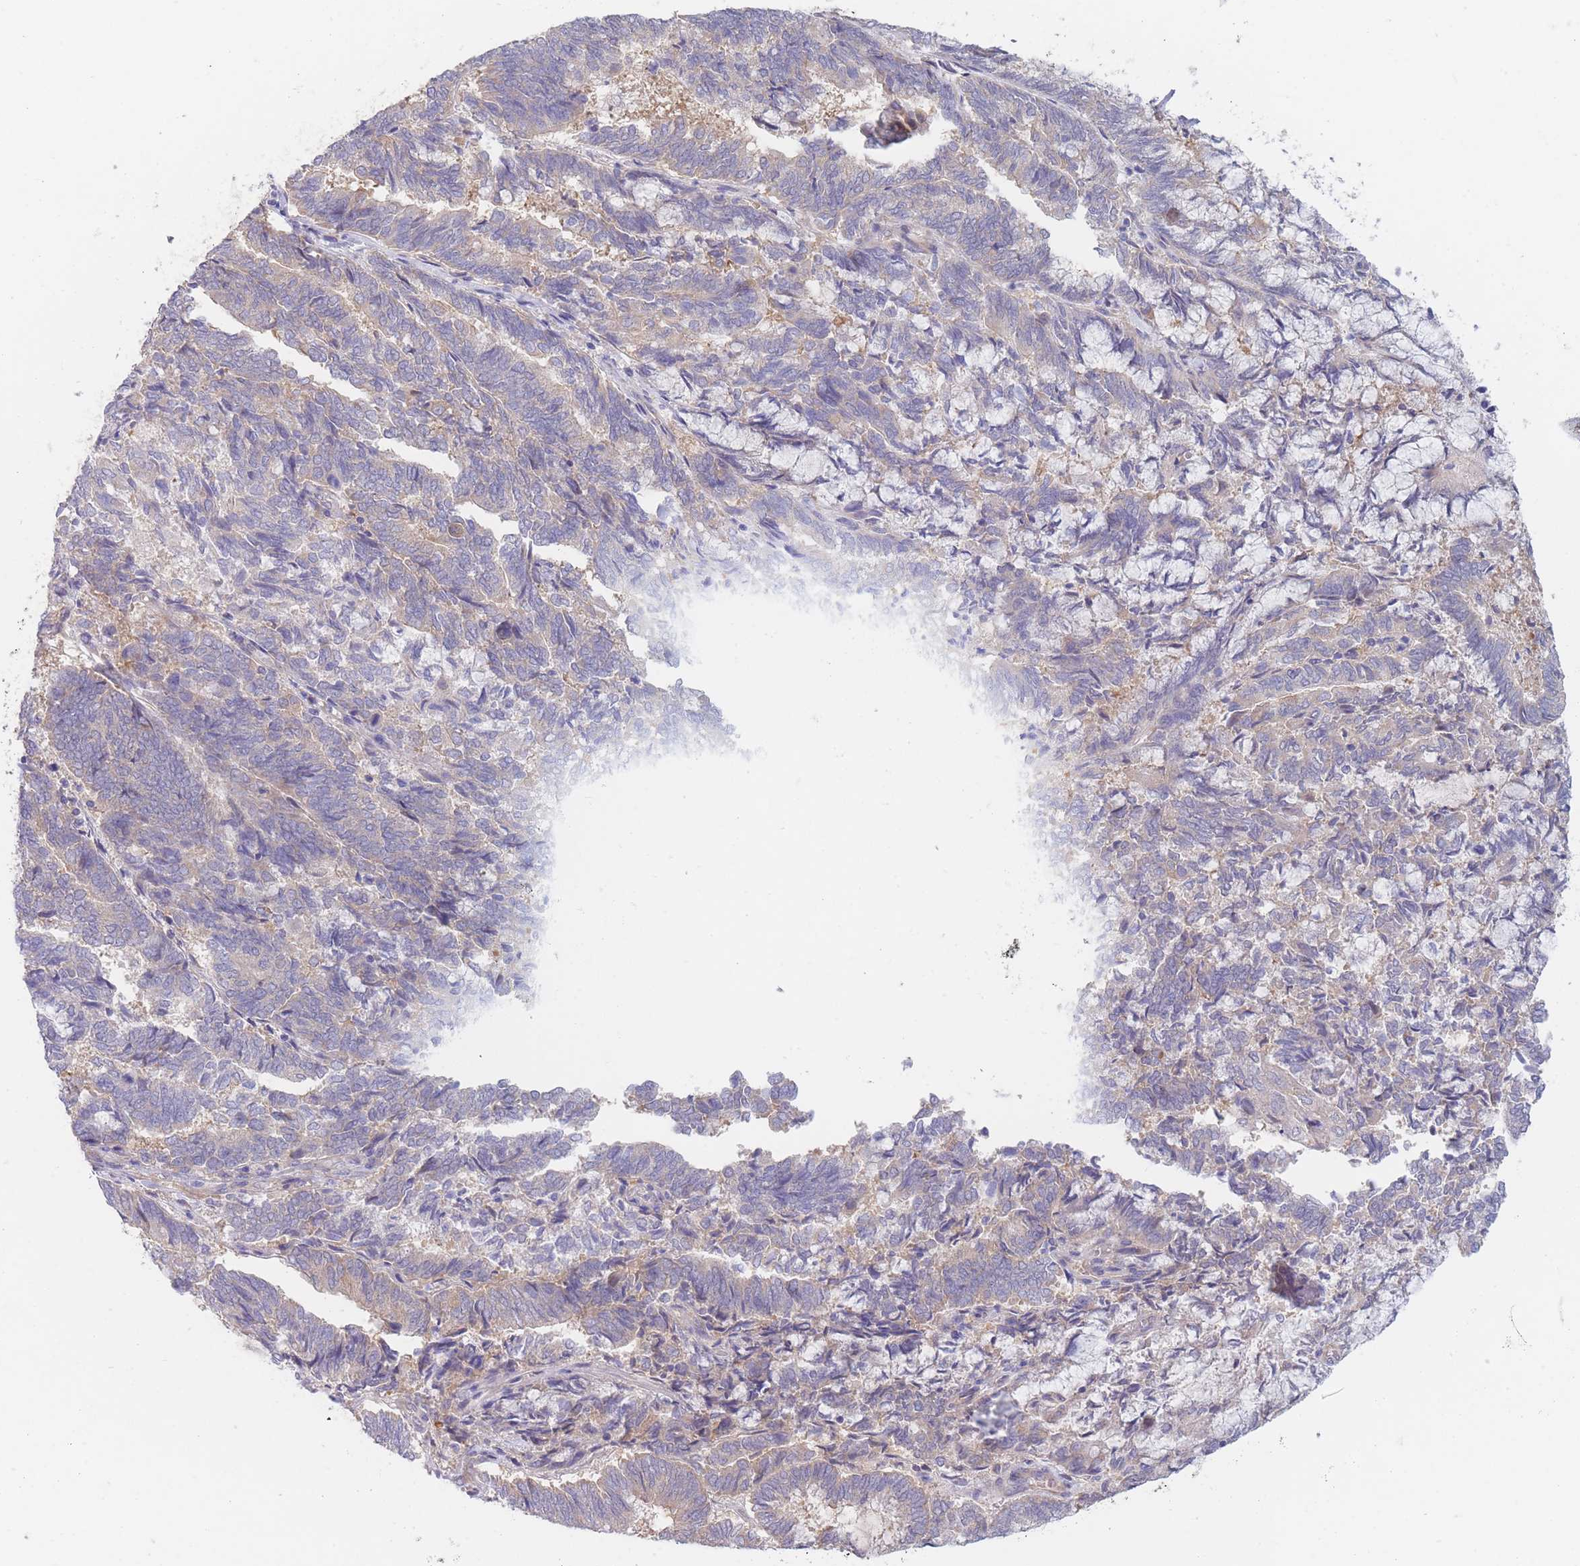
{"staining": {"intensity": "negative", "quantity": "none", "location": "none"}, "tissue": "endometrial cancer", "cell_type": "Tumor cells", "image_type": "cancer", "snomed": [{"axis": "morphology", "description": "Adenocarcinoma, NOS"}, {"axis": "topography", "description": "Endometrium"}], "caption": "Protein analysis of adenocarcinoma (endometrial) exhibits no significant expression in tumor cells. (DAB (3,3'-diaminobenzidine) immunohistochemistry visualized using brightfield microscopy, high magnification).", "gene": "ZNF281", "patient": {"sex": "female", "age": 80}}